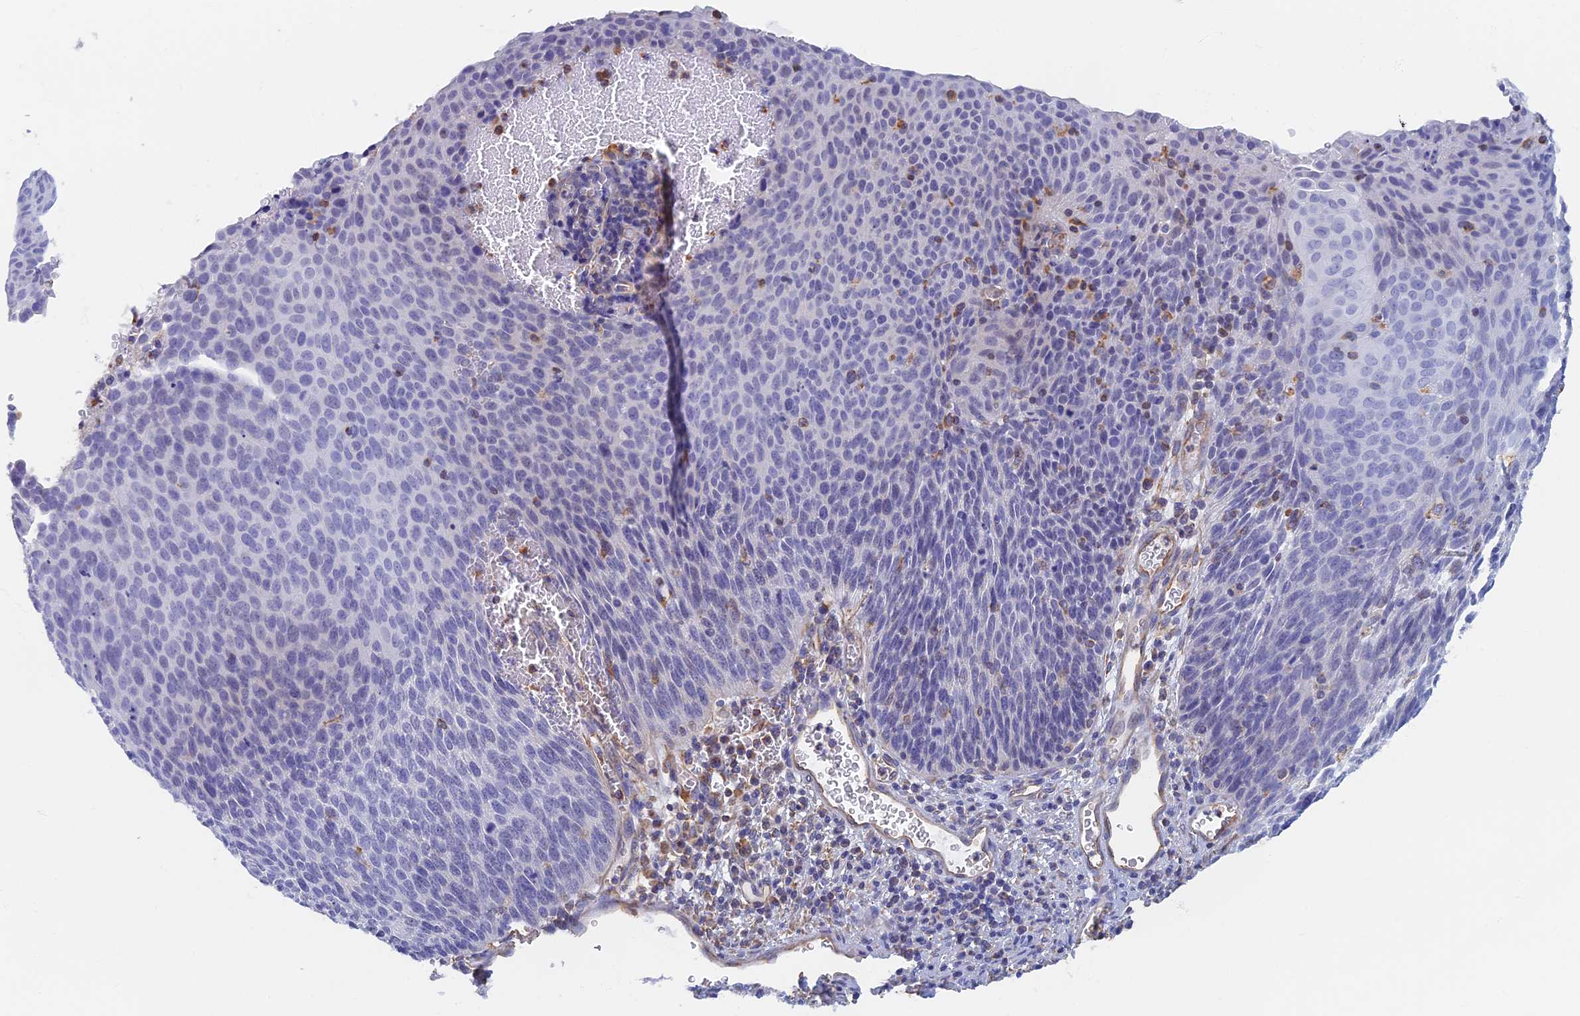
{"staining": {"intensity": "negative", "quantity": "none", "location": "none"}, "tissue": "cervical cancer", "cell_type": "Tumor cells", "image_type": "cancer", "snomed": [{"axis": "morphology", "description": "Squamous cell carcinoma, NOS"}, {"axis": "topography", "description": "Cervix"}], "caption": "Immunohistochemistry (IHC) of cervical cancer (squamous cell carcinoma) displays no staining in tumor cells.", "gene": "RMC1", "patient": {"sex": "female", "age": 55}}